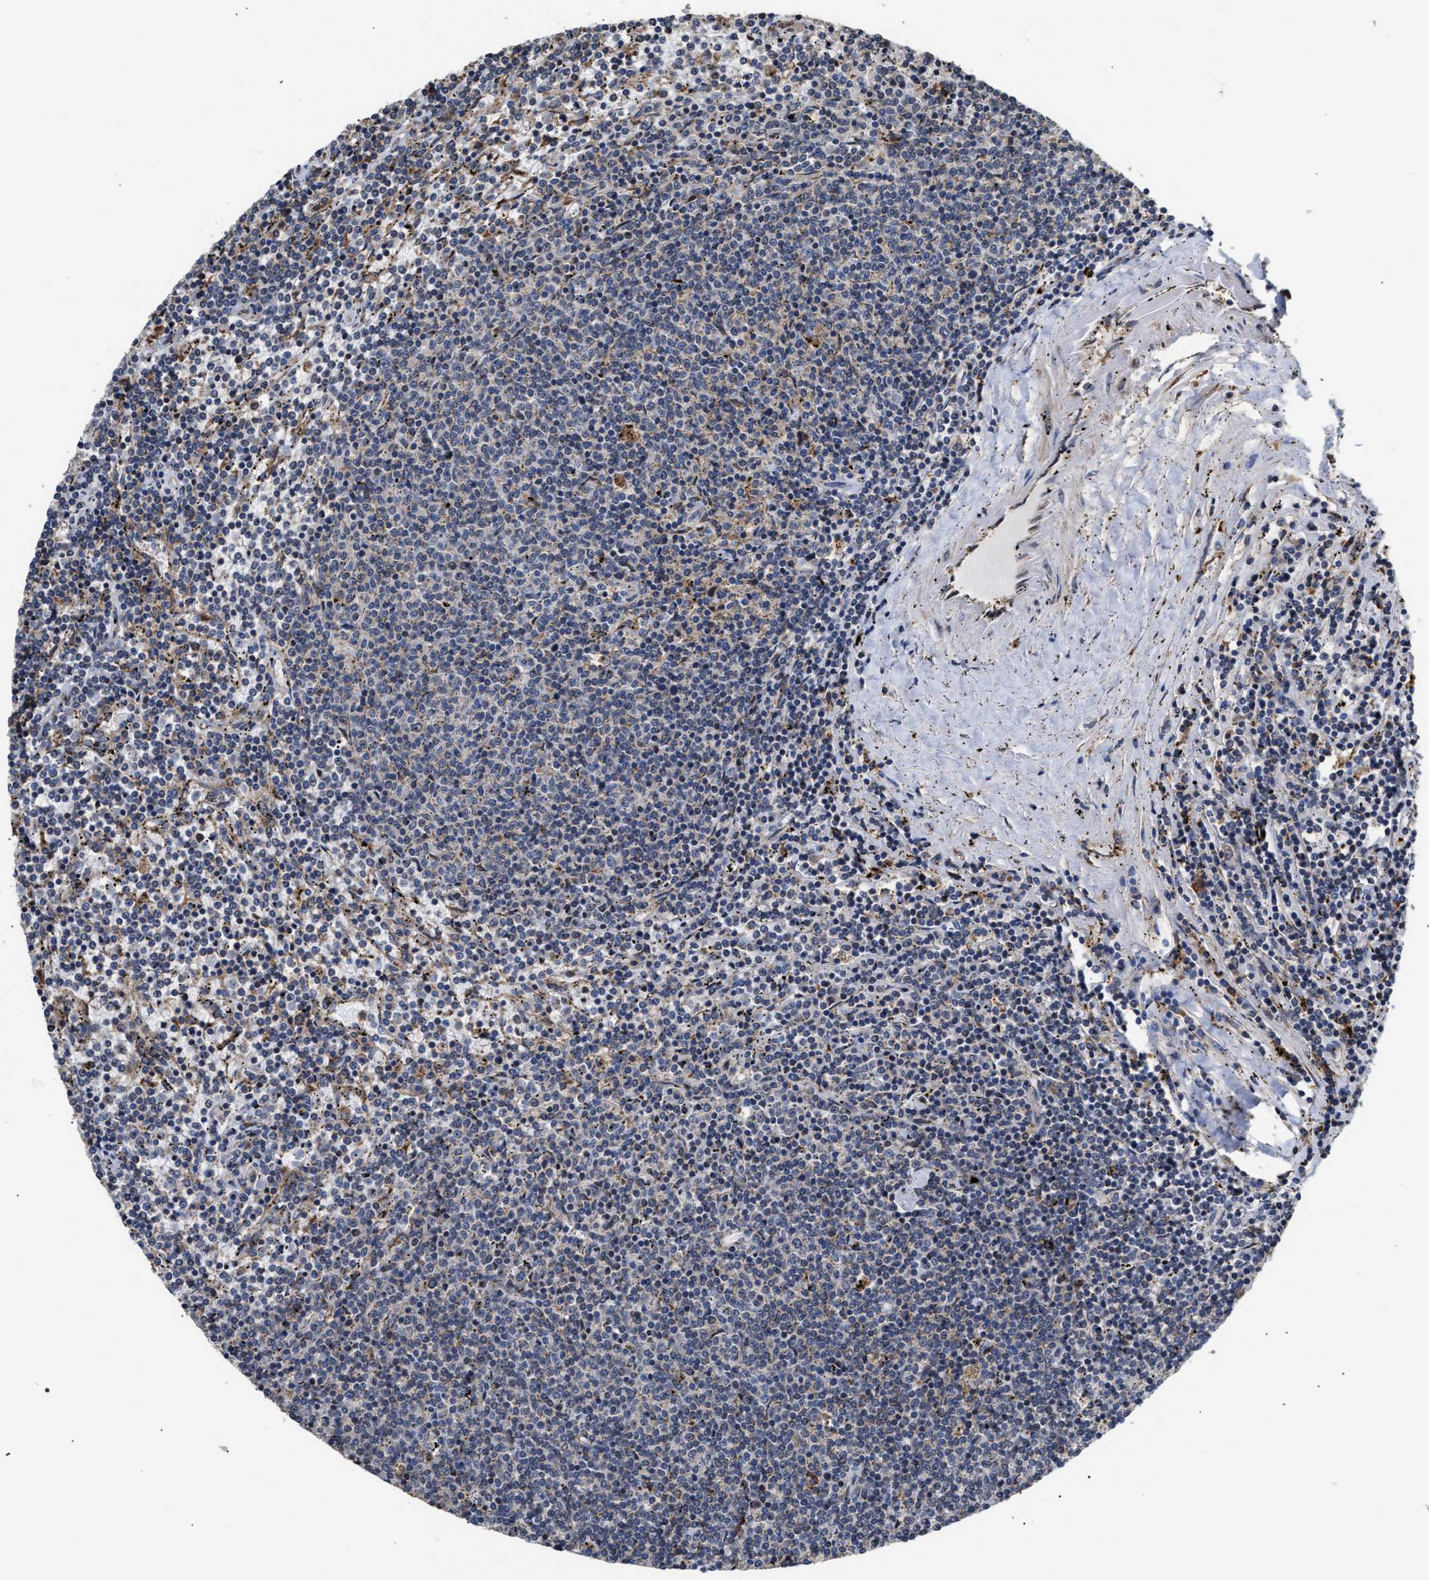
{"staining": {"intensity": "negative", "quantity": "none", "location": "none"}, "tissue": "lymphoma", "cell_type": "Tumor cells", "image_type": "cancer", "snomed": [{"axis": "morphology", "description": "Malignant lymphoma, non-Hodgkin's type, Low grade"}, {"axis": "topography", "description": "Spleen"}], "caption": "This is a histopathology image of immunohistochemistry (IHC) staining of low-grade malignant lymphoma, non-Hodgkin's type, which shows no positivity in tumor cells.", "gene": "GOSR1", "patient": {"sex": "female", "age": 50}}